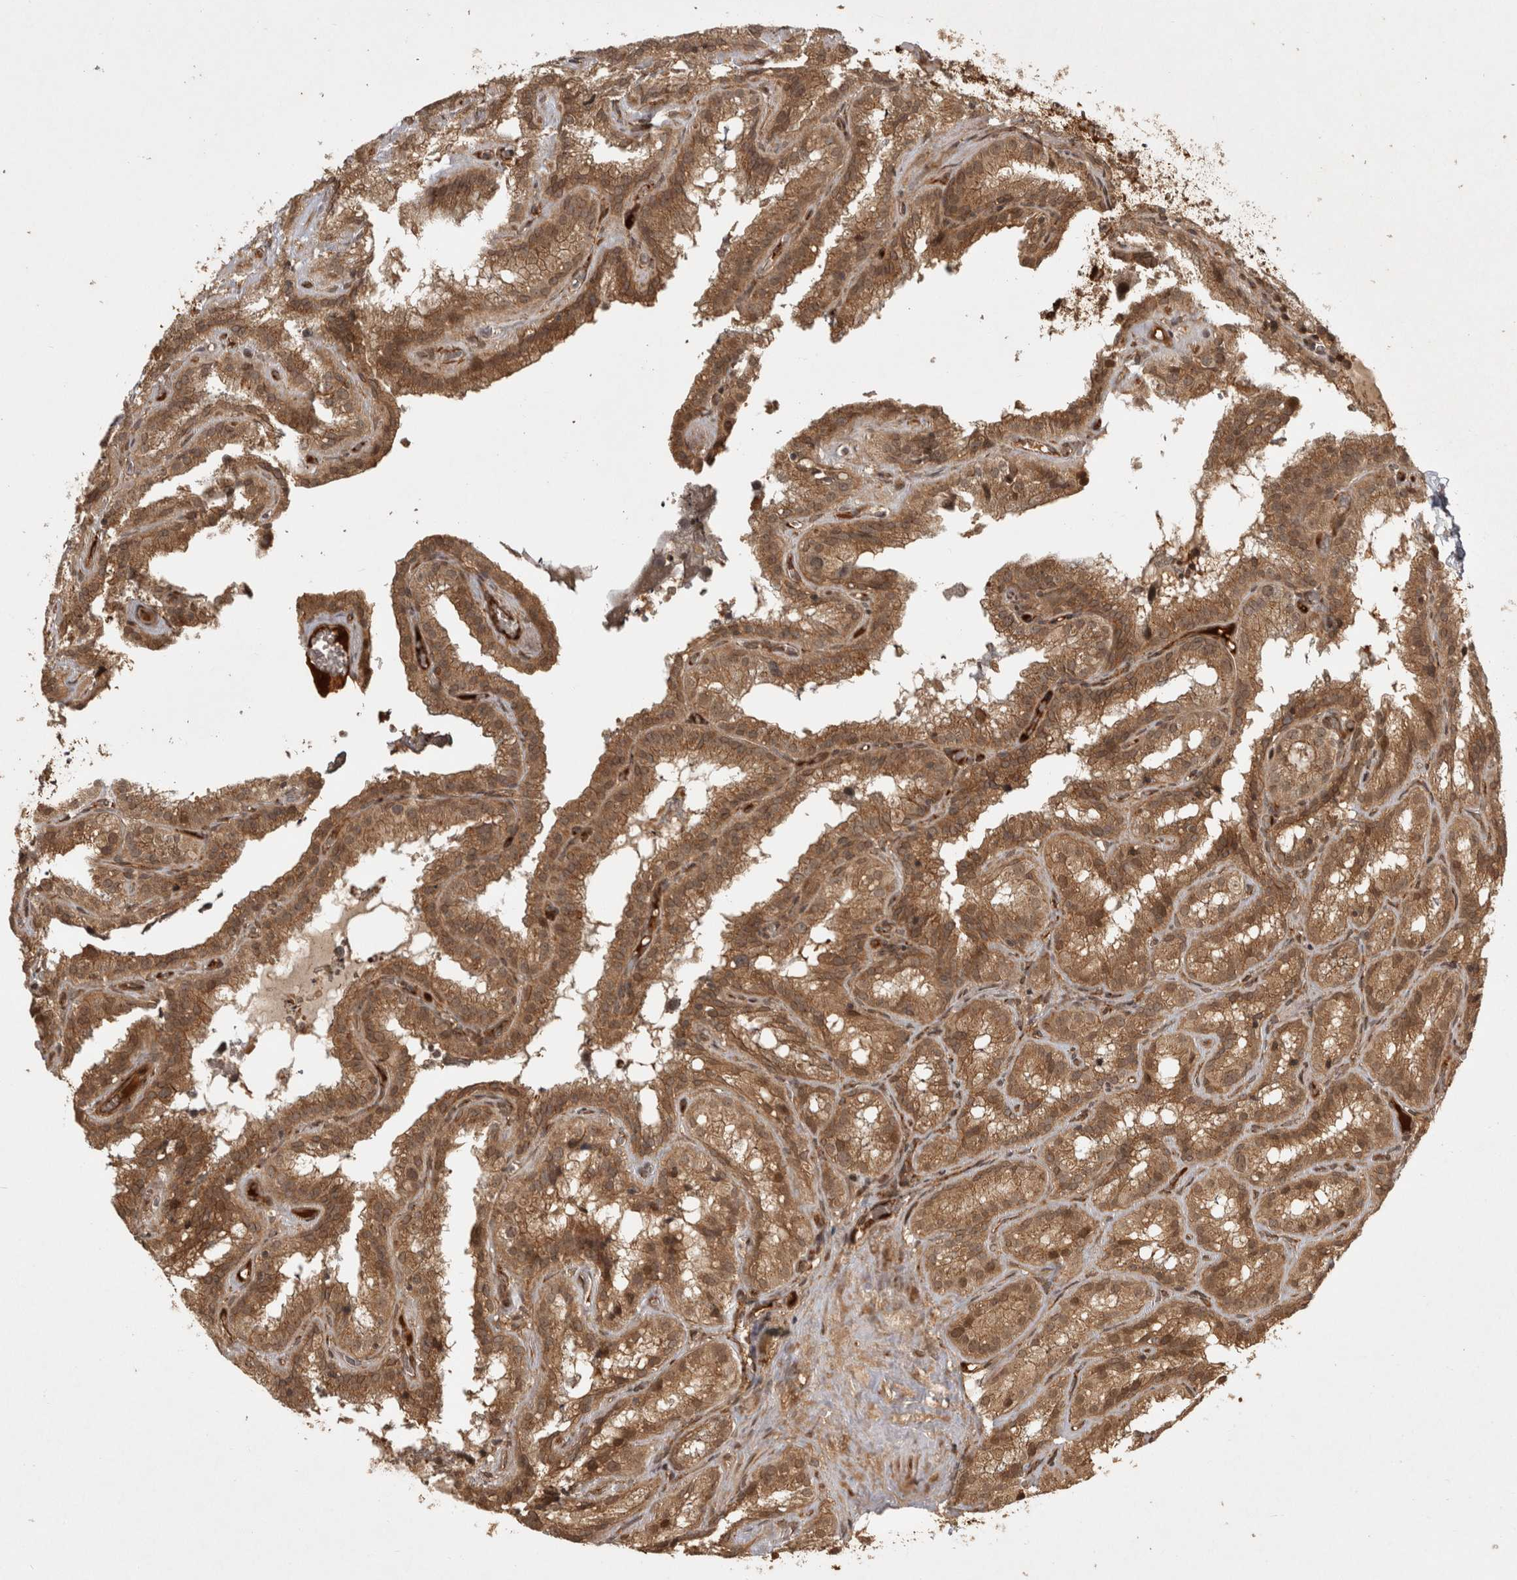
{"staining": {"intensity": "moderate", "quantity": ">75%", "location": "cytoplasmic/membranous"}, "tissue": "seminal vesicle", "cell_type": "Glandular cells", "image_type": "normal", "snomed": [{"axis": "morphology", "description": "Normal tissue, NOS"}, {"axis": "topography", "description": "Prostate"}, {"axis": "topography", "description": "Seminal veicle"}], "caption": "A medium amount of moderate cytoplasmic/membranous expression is appreciated in approximately >75% of glandular cells in unremarkable seminal vesicle.", "gene": "CAMSAP2", "patient": {"sex": "male", "age": 59}}